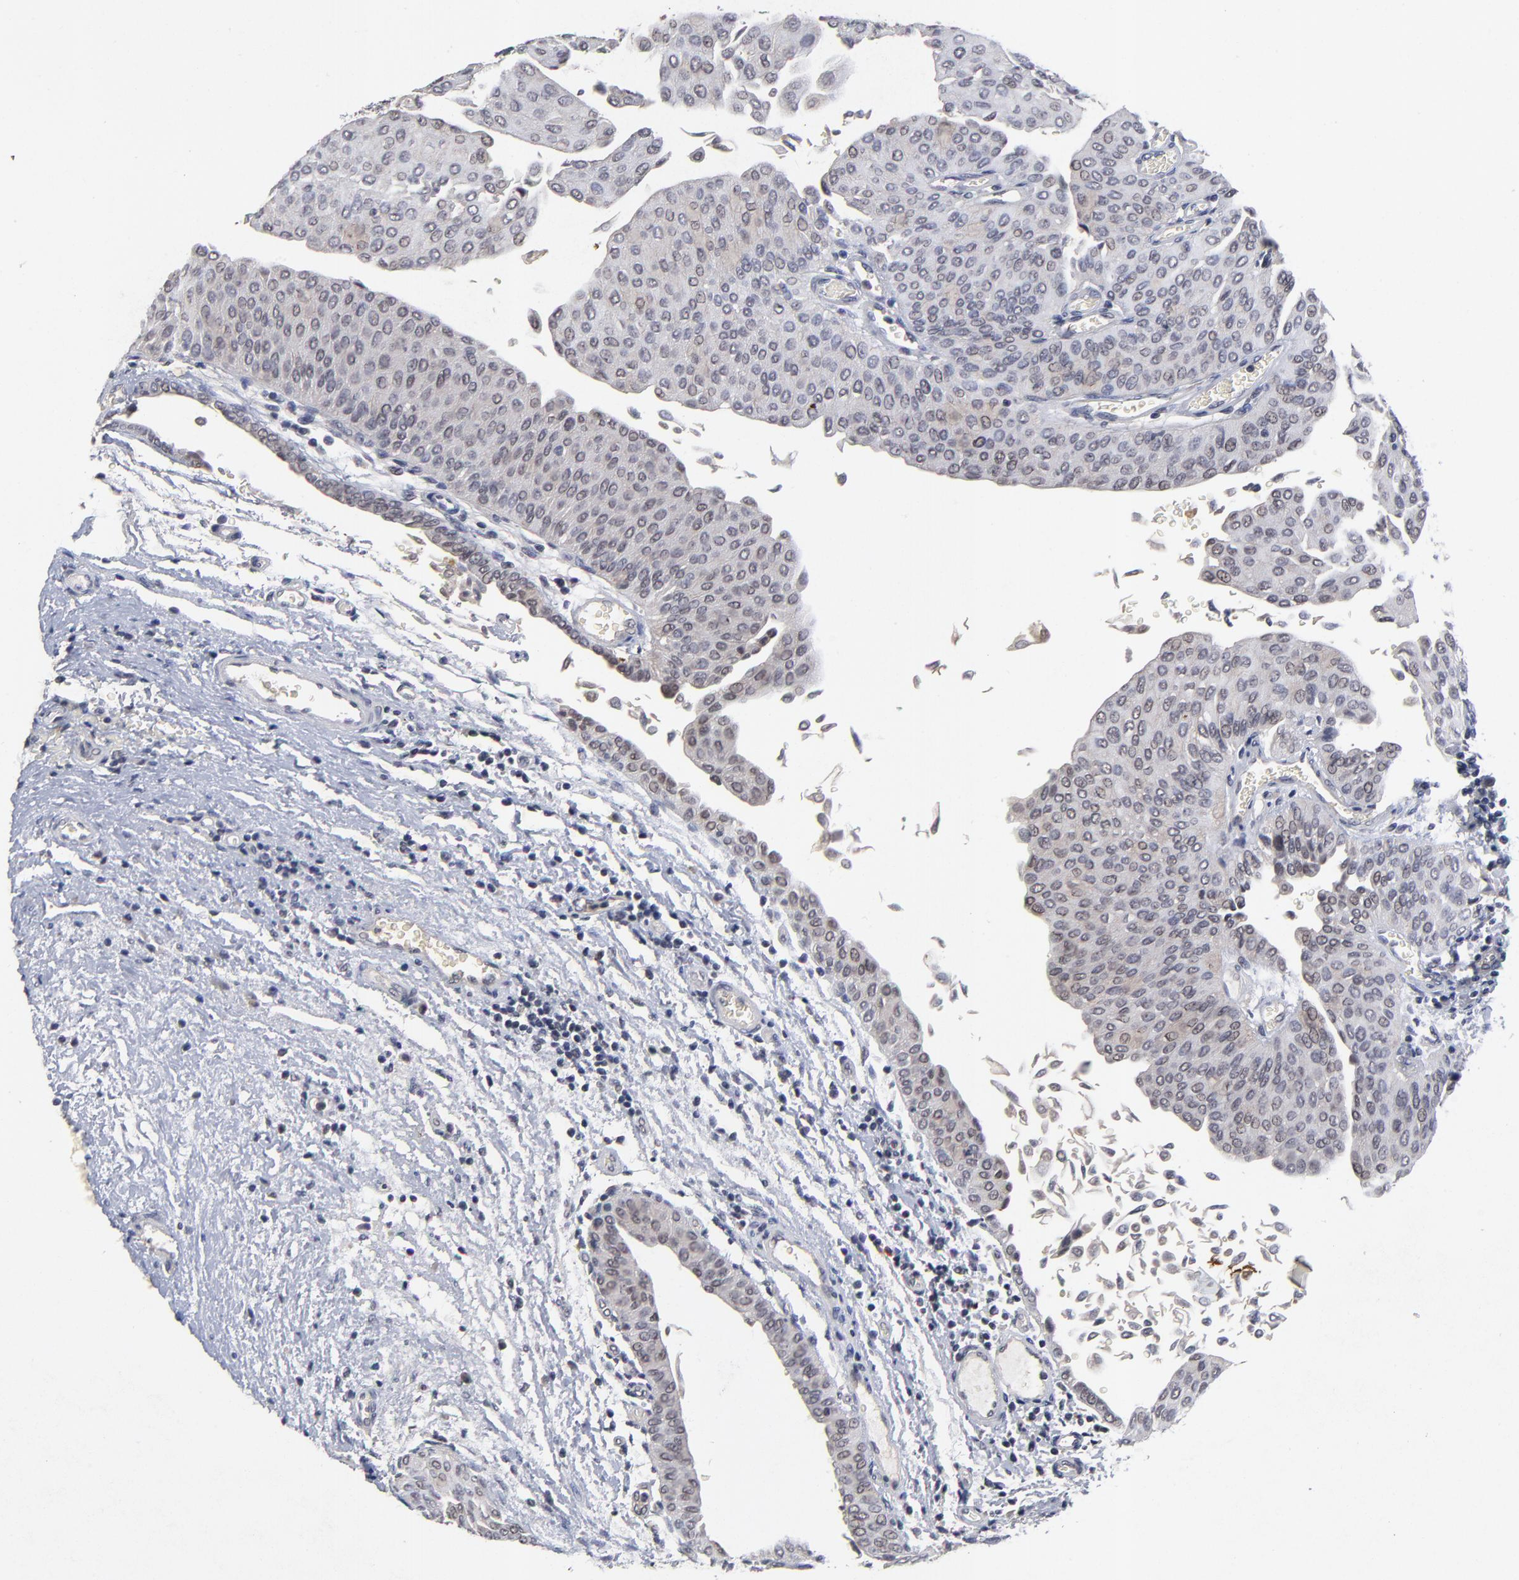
{"staining": {"intensity": "weak", "quantity": "<25%", "location": "nuclear"}, "tissue": "urothelial cancer", "cell_type": "Tumor cells", "image_type": "cancer", "snomed": [{"axis": "morphology", "description": "Urothelial carcinoma, Low grade"}, {"axis": "topography", "description": "Urinary bladder"}], "caption": "The histopathology image reveals no staining of tumor cells in urothelial cancer.", "gene": "WSB1", "patient": {"sex": "male", "age": 64}}